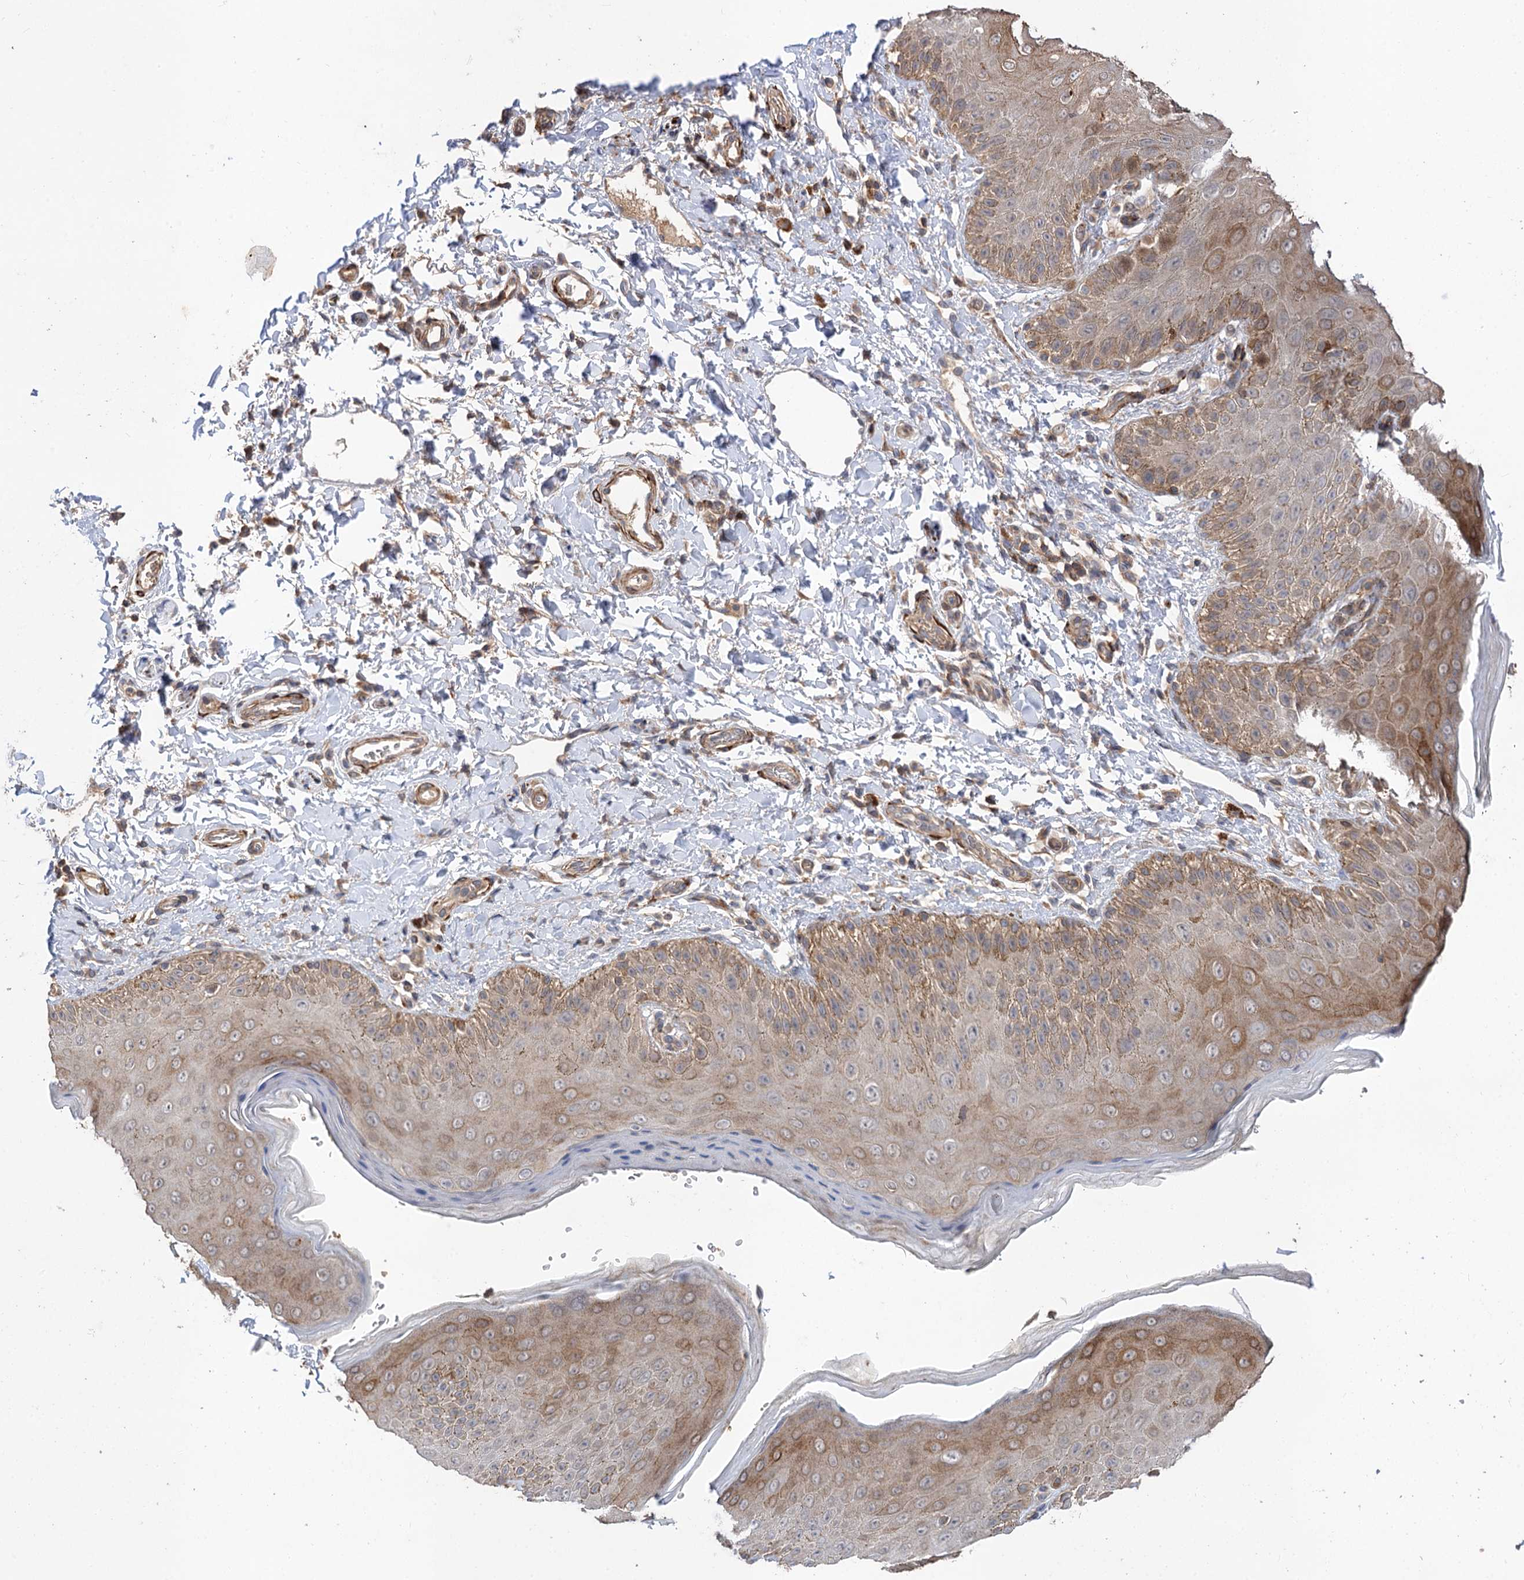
{"staining": {"intensity": "moderate", "quantity": ">75%", "location": "cytoplasmic/membranous"}, "tissue": "skin", "cell_type": "Epidermal cells", "image_type": "normal", "snomed": [{"axis": "morphology", "description": "Normal tissue, NOS"}, {"axis": "topography", "description": "Anal"}], "caption": "Skin stained with DAB (3,3'-diaminobenzidine) IHC displays medium levels of moderate cytoplasmic/membranous expression in about >75% of epidermal cells. The staining was performed using DAB (3,3'-diaminobenzidine), with brown indicating positive protein expression. Nuclei are stained blue with hematoxylin.", "gene": "FBXW8", "patient": {"sex": "male", "age": 44}}